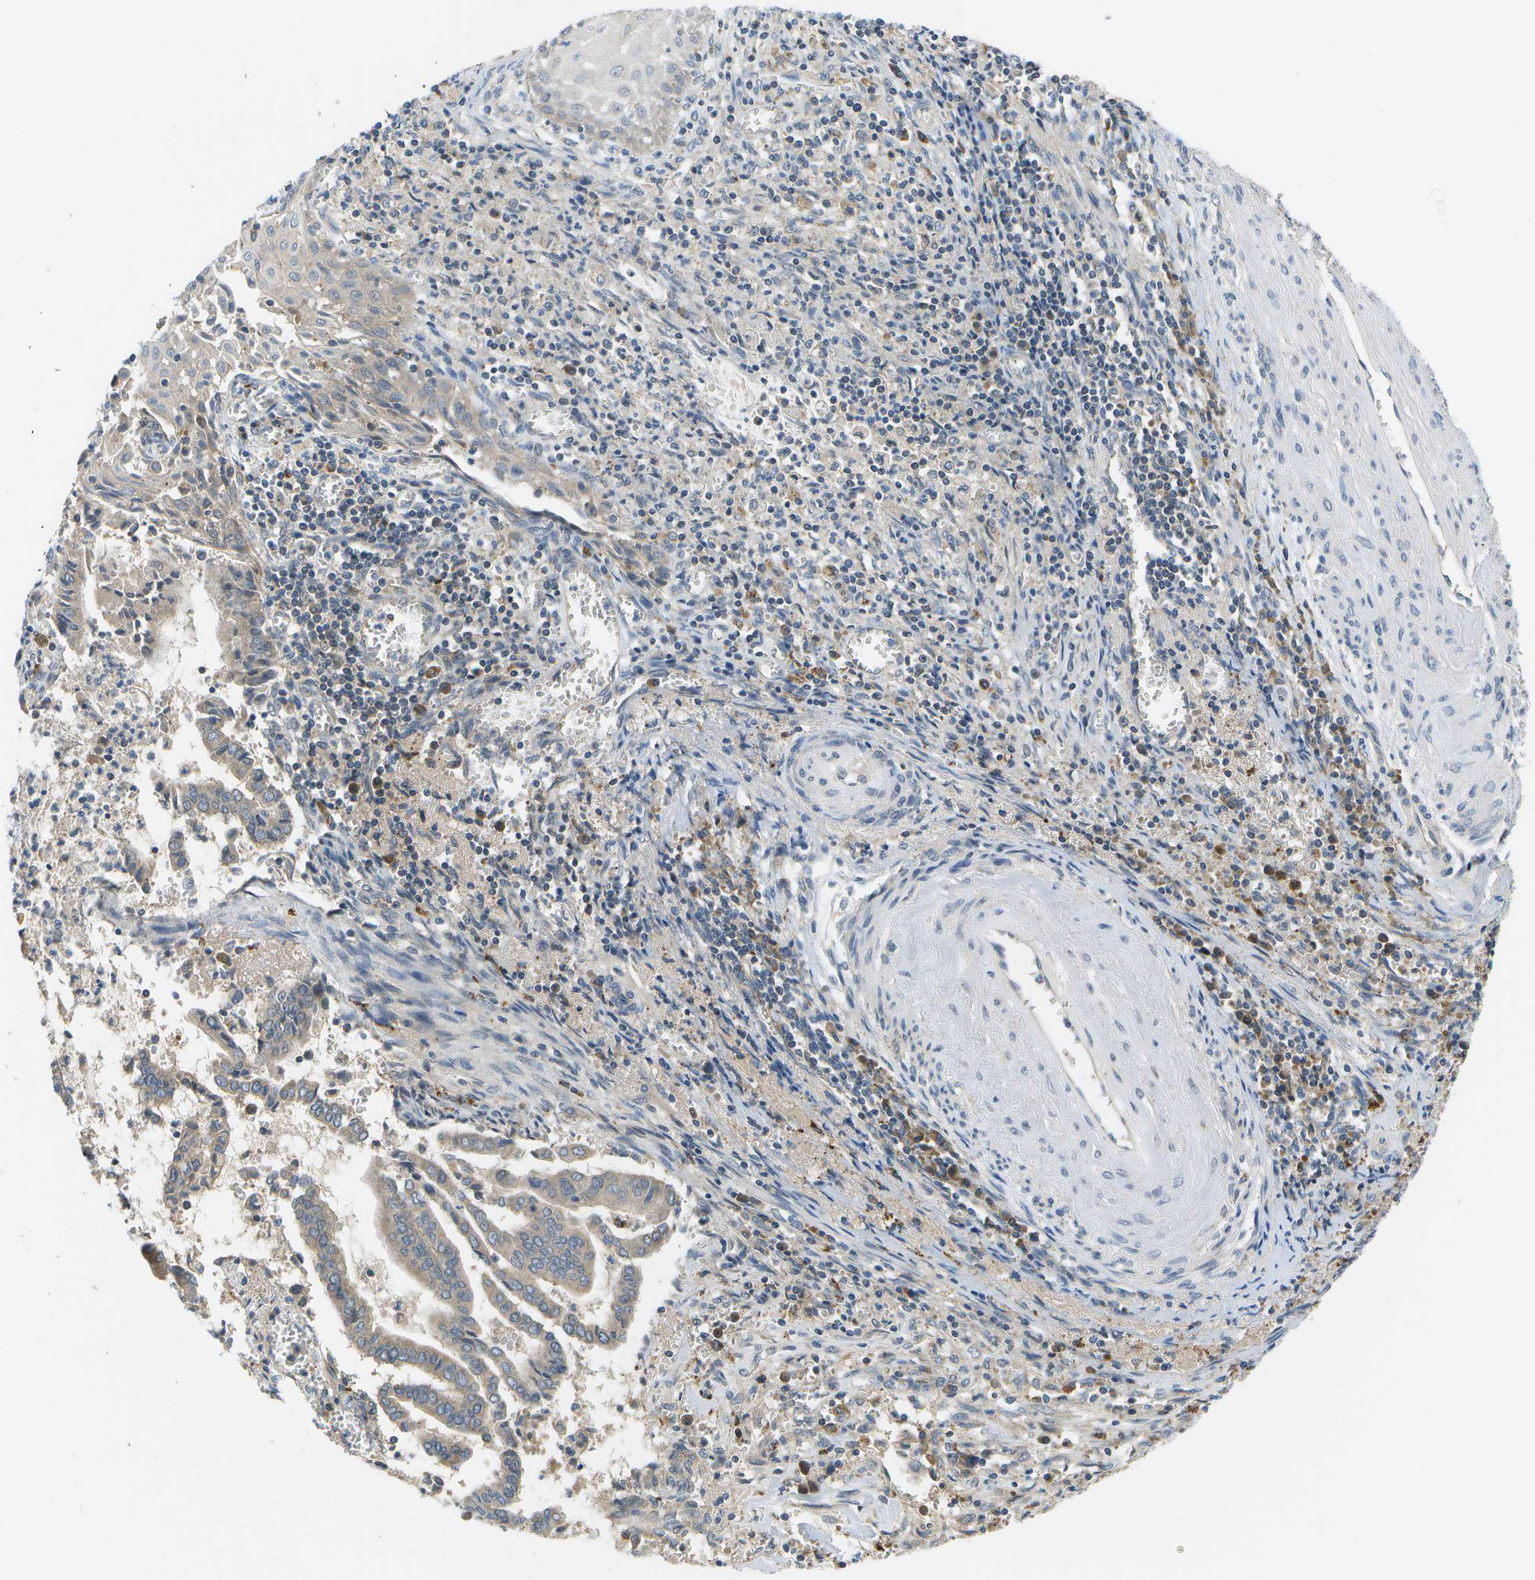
{"staining": {"intensity": "negative", "quantity": "none", "location": "none"}, "tissue": "cervical cancer", "cell_type": "Tumor cells", "image_type": "cancer", "snomed": [{"axis": "morphology", "description": "Adenocarcinoma, NOS"}, {"axis": "topography", "description": "Cervix"}], "caption": "Image shows no protein positivity in tumor cells of cervical cancer tissue. The staining is performed using DAB brown chromogen with nuclei counter-stained in using hematoxylin.", "gene": "SLC25A20", "patient": {"sex": "female", "age": 44}}